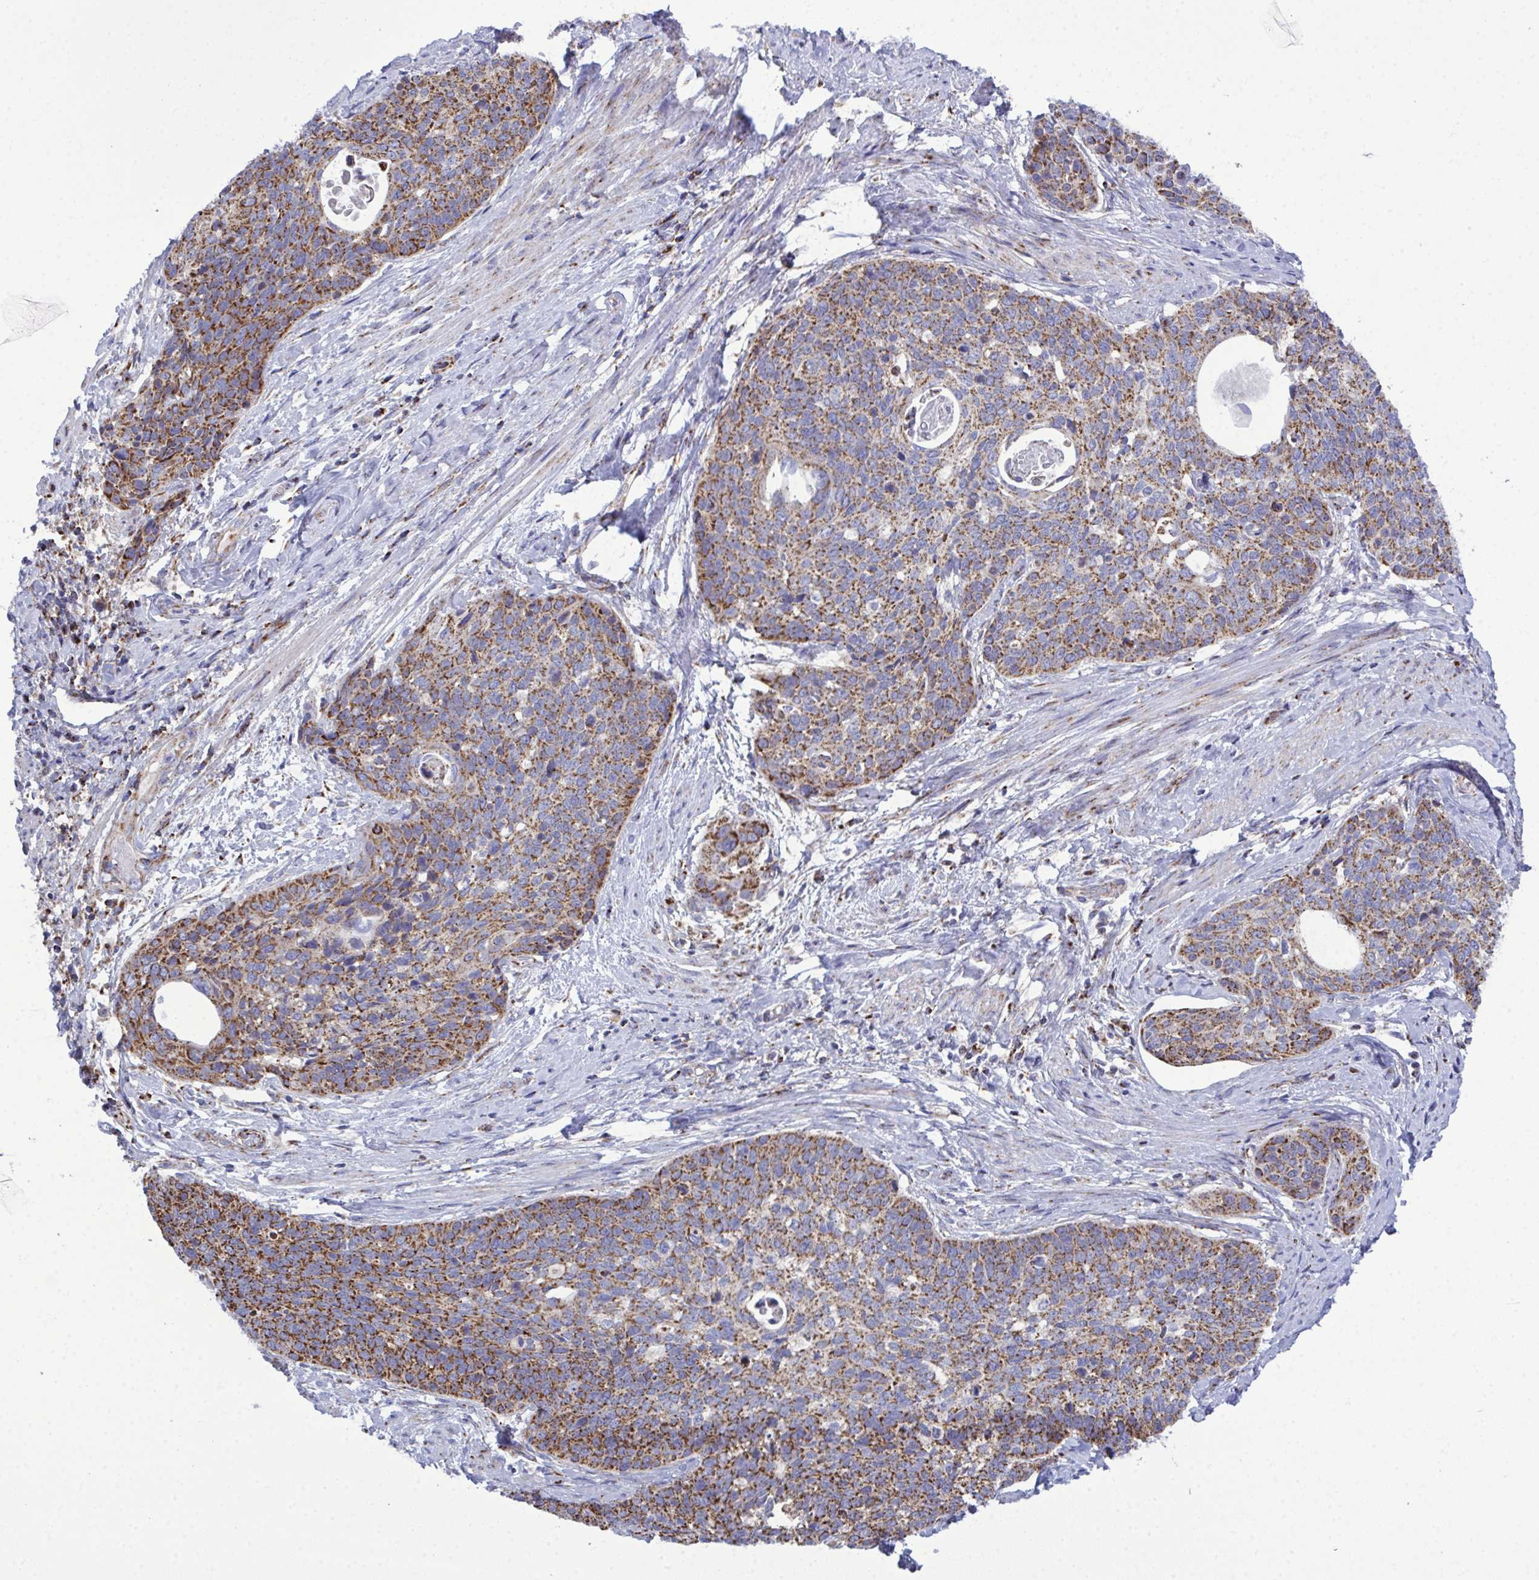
{"staining": {"intensity": "moderate", "quantity": ">75%", "location": "cytoplasmic/membranous"}, "tissue": "cervical cancer", "cell_type": "Tumor cells", "image_type": "cancer", "snomed": [{"axis": "morphology", "description": "Squamous cell carcinoma, NOS"}, {"axis": "topography", "description": "Cervix"}], "caption": "A brown stain highlights moderate cytoplasmic/membranous positivity of a protein in cervical cancer (squamous cell carcinoma) tumor cells.", "gene": "CSDE1", "patient": {"sex": "female", "age": 69}}